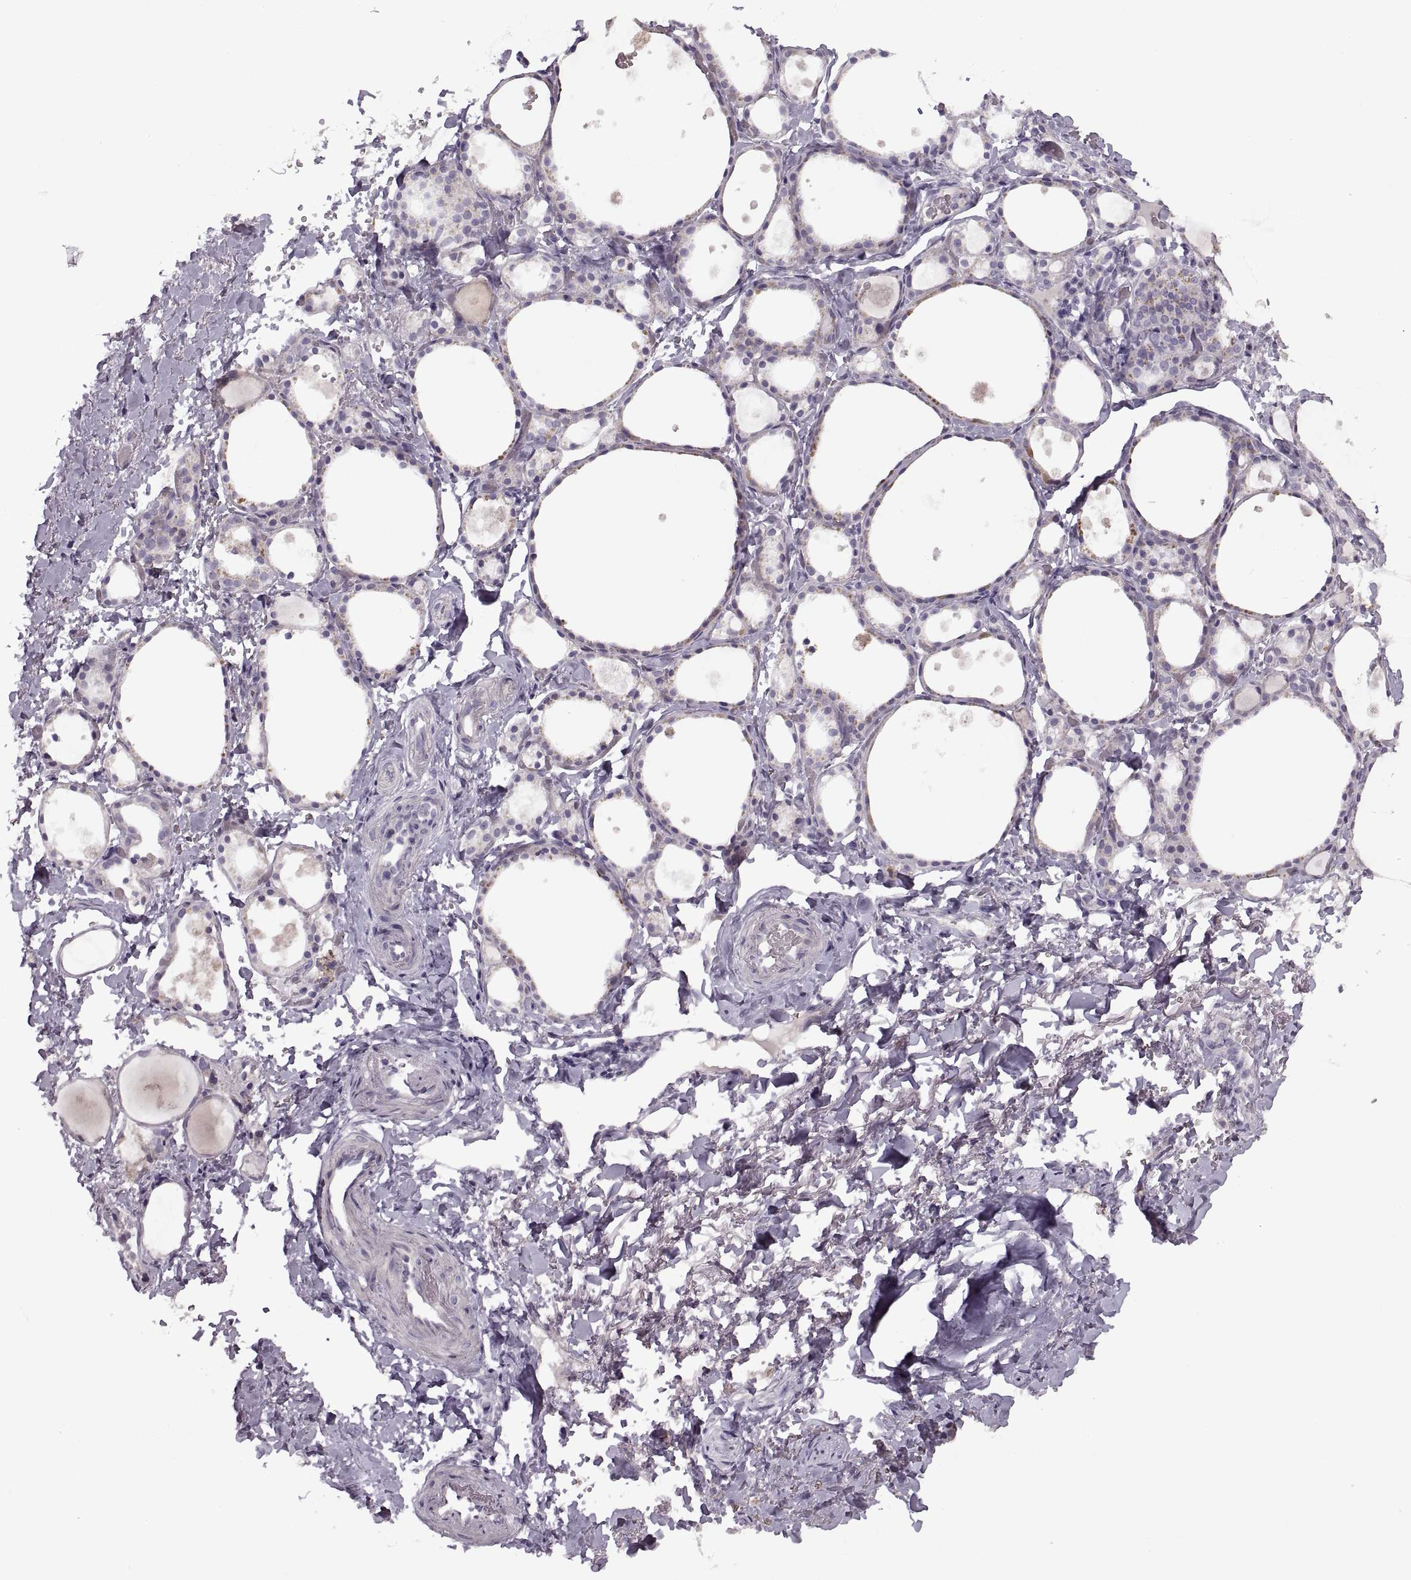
{"staining": {"intensity": "negative", "quantity": "none", "location": "none"}, "tissue": "thyroid gland", "cell_type": "Glandular cells", "image_type": "normal", "snomed": [{"axis": "morphology", "description": "Normal tissue, NOS"}, {"axis": "topography", "description": "Thyroid gland"}], "caption": "Glandular cells show no significant protein expression in unremarkable thyroid gland. (Stains: DAB IHC with hematoxylin counter stain, Microscopy: brightfield microscopy at high magnification).", "gene": "PIERCE1", "patient": {"sex": "male", "age": 68}}